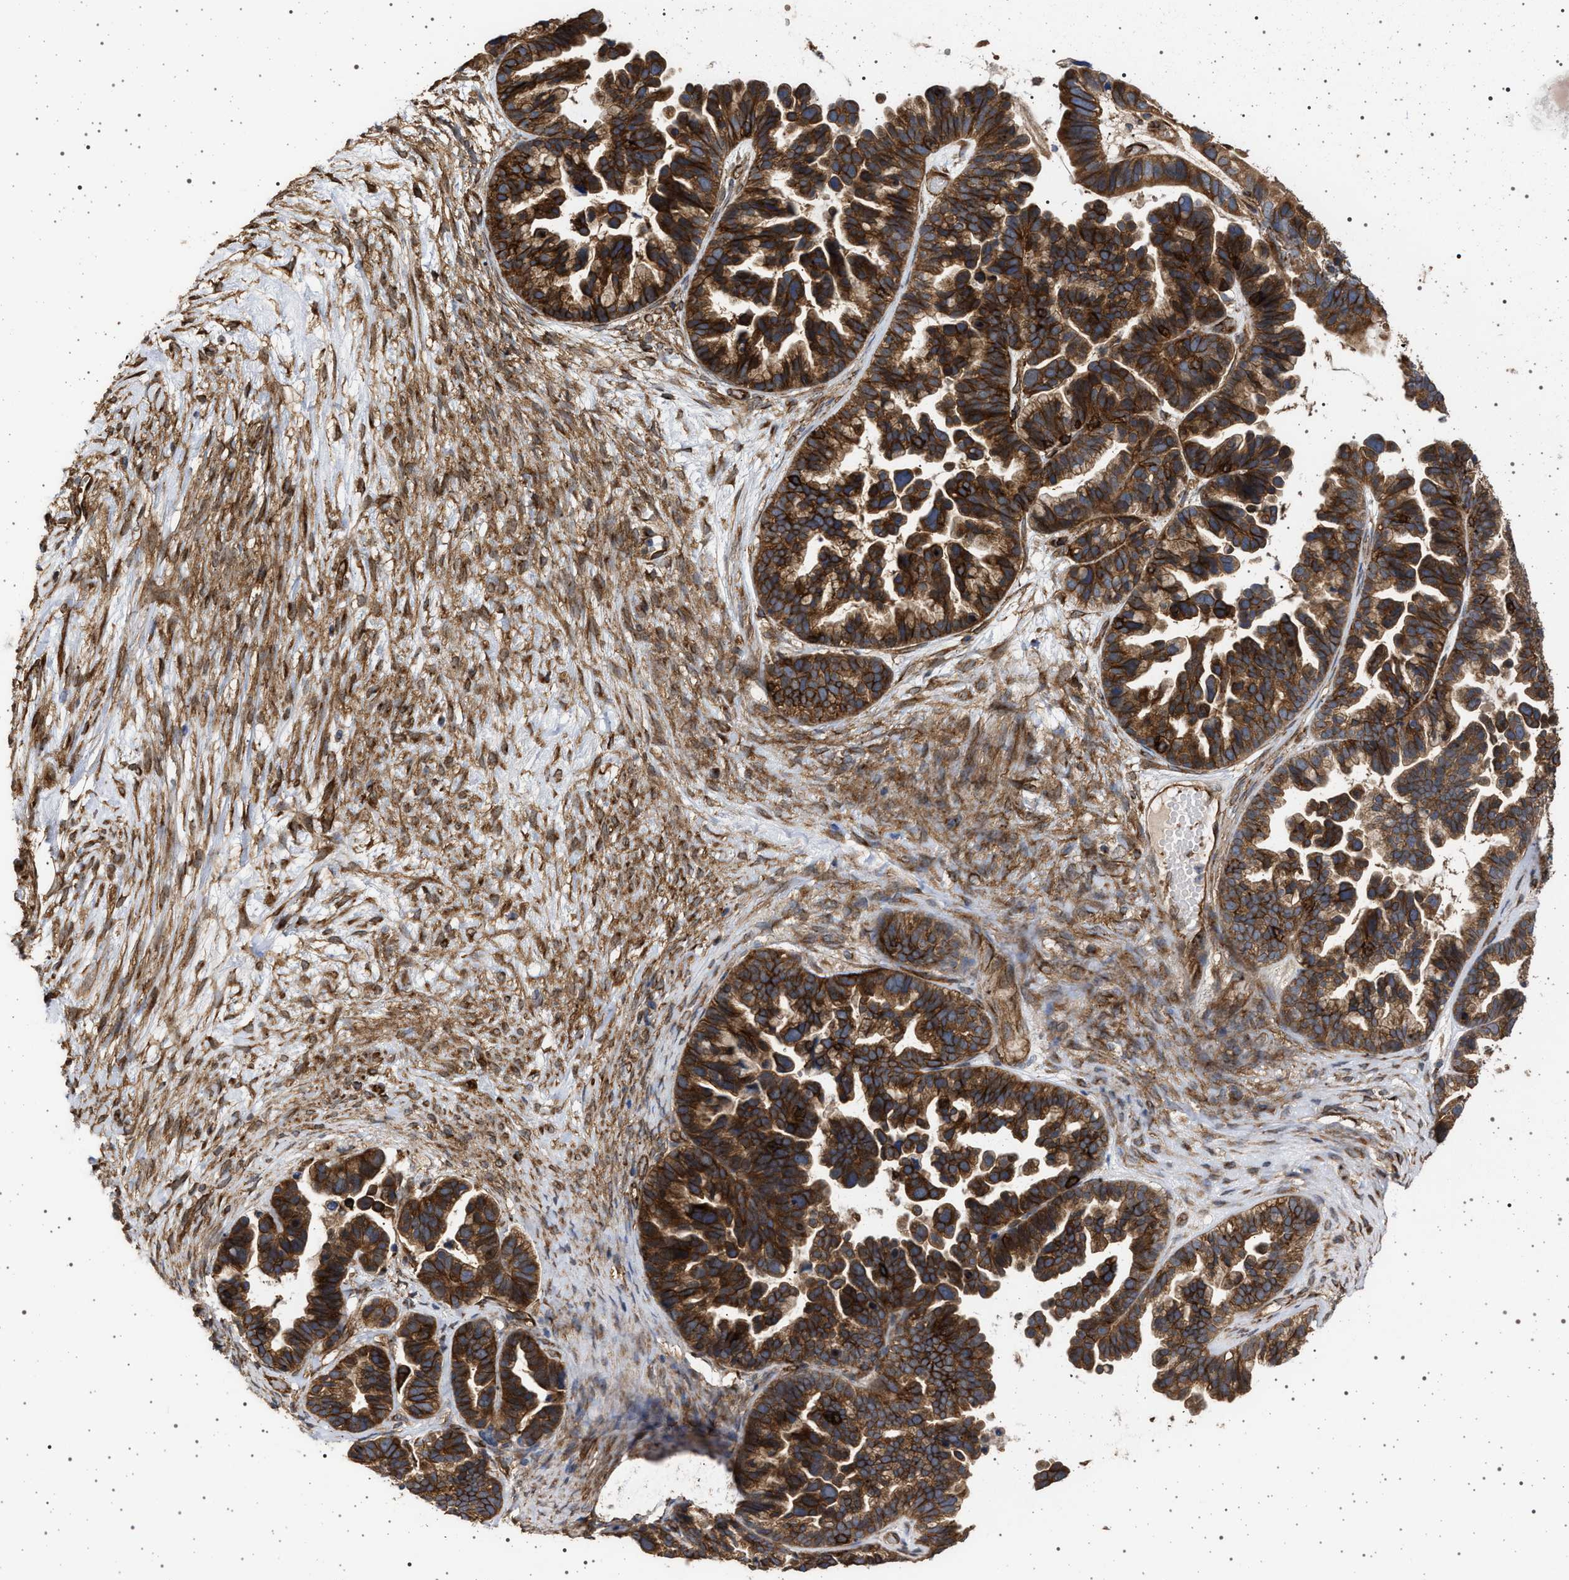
{"staining": {"intensity": "strong", "quantity": ">75%", "location": "cytoplasmic/membranous"}, "tissue": "ovarian cancer", "cell_type": "Tumor cells", "image_type": "cancer", "snomed": [{"axis": "morphology", "description": "Cystadenocarcinoma, serous, NOS"}, {"axis": "topography", "description": "Ovary"}], "caption": "Protein expression analysis of human ovarian cancer reveals strong cytoplasmic/membranous staining in approximately >75% of tumor cells.", "gene": "IFT20", "patient": {"sex": "female", "age": 56}}